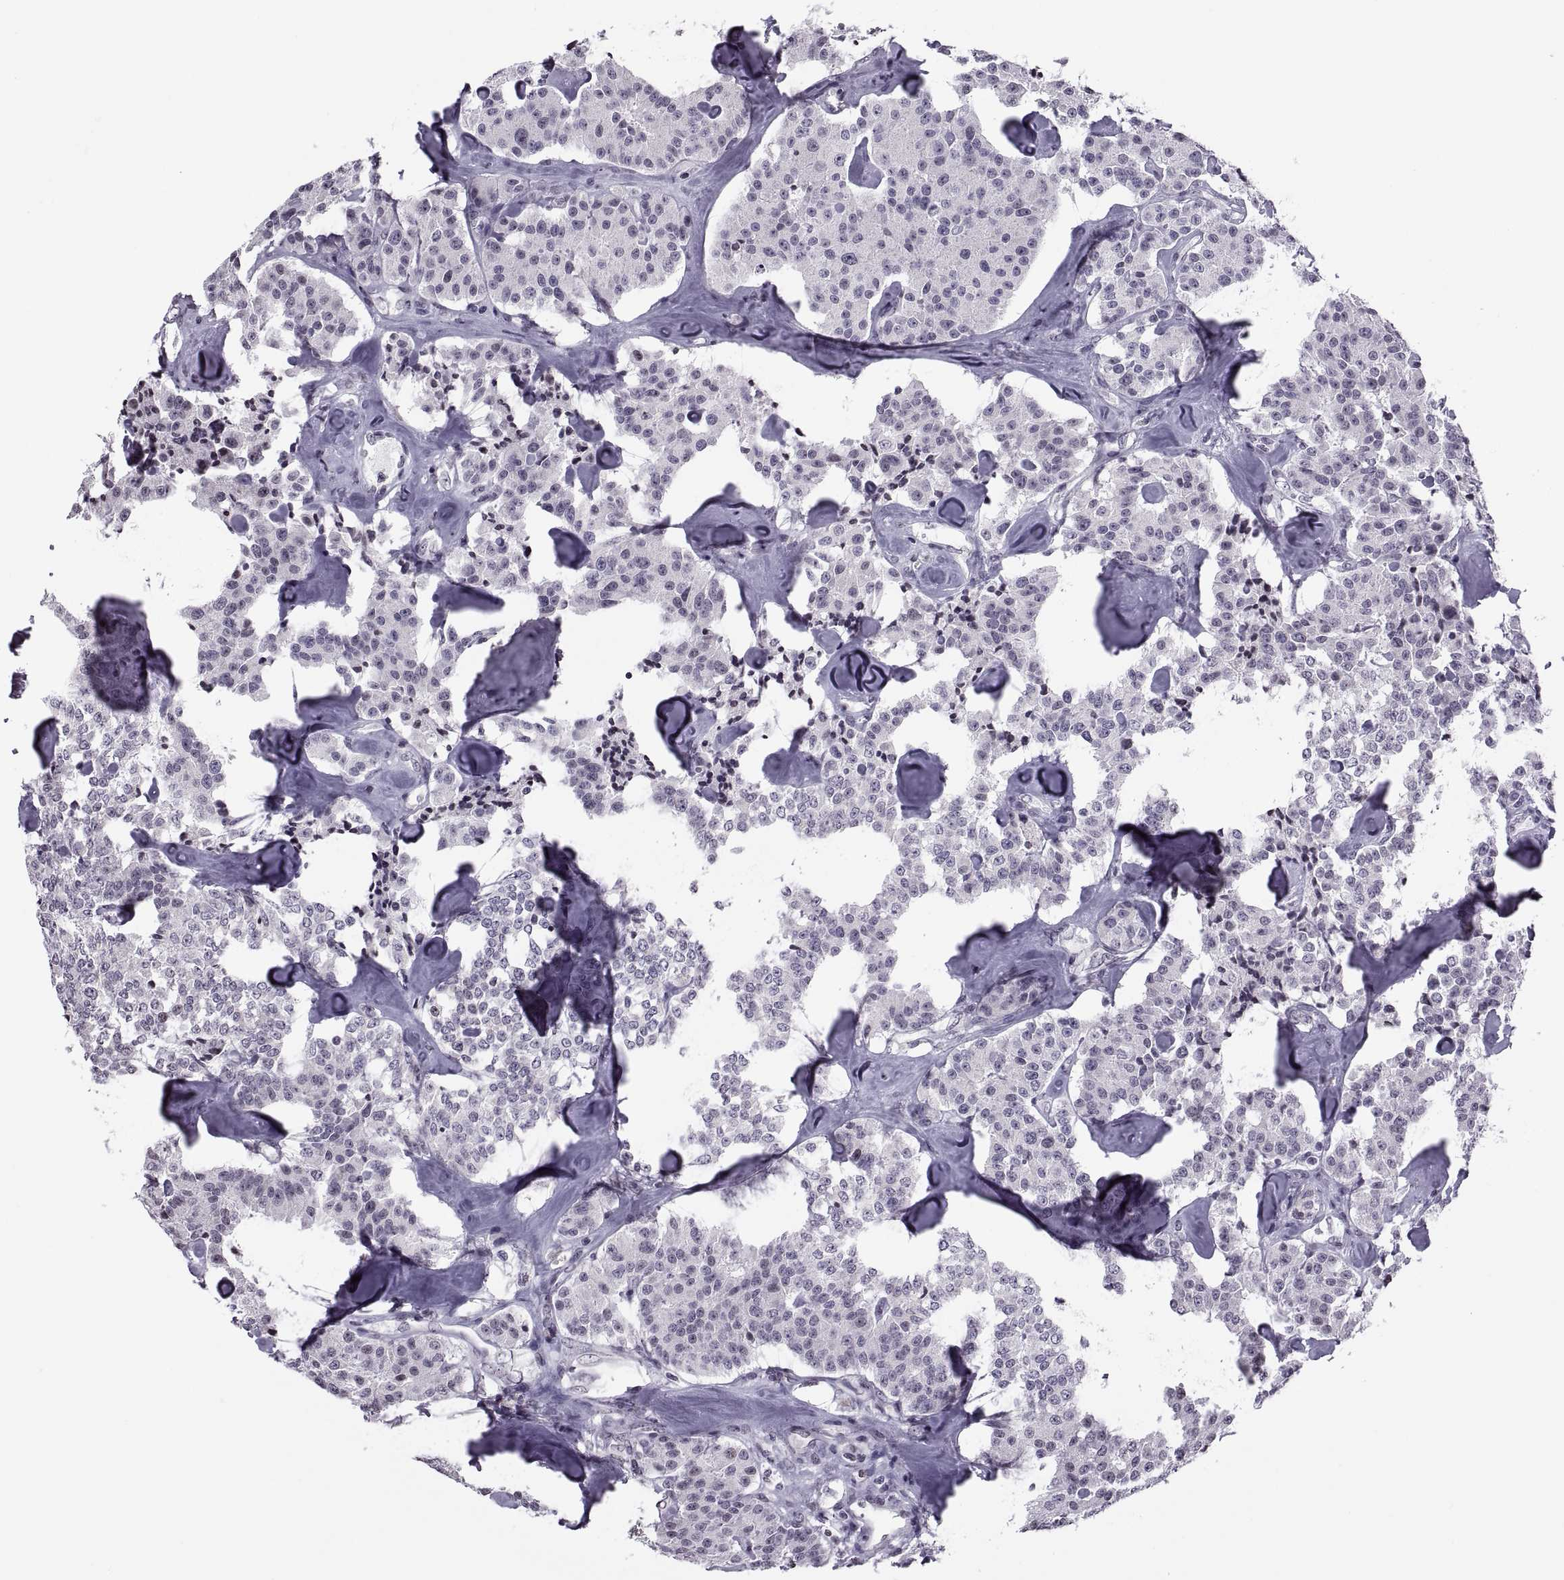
{"staining": {"intensity": "negative", "quantity": "none", "location": "none"}, "tissue": "carcinoid", "cell_type": "Tumor cells", "image_type": "cancer", "snomed": [{"axis": "morphology", "description": "Carcinoid, malignant, NOS"}, {"axis": "topography", "description": "Pancreas"}], "caption": "IHC histopathology image of neoplastic tissue: human carcinoid (malignant) stained with DAB displays no significant protein positivity in tumor cells. (Brightfield microscopy of DAB immunohistochemistry (IHC) at high magnification).", "gene": "H1-8", "patient": {"sex": "male", "age": 41}}